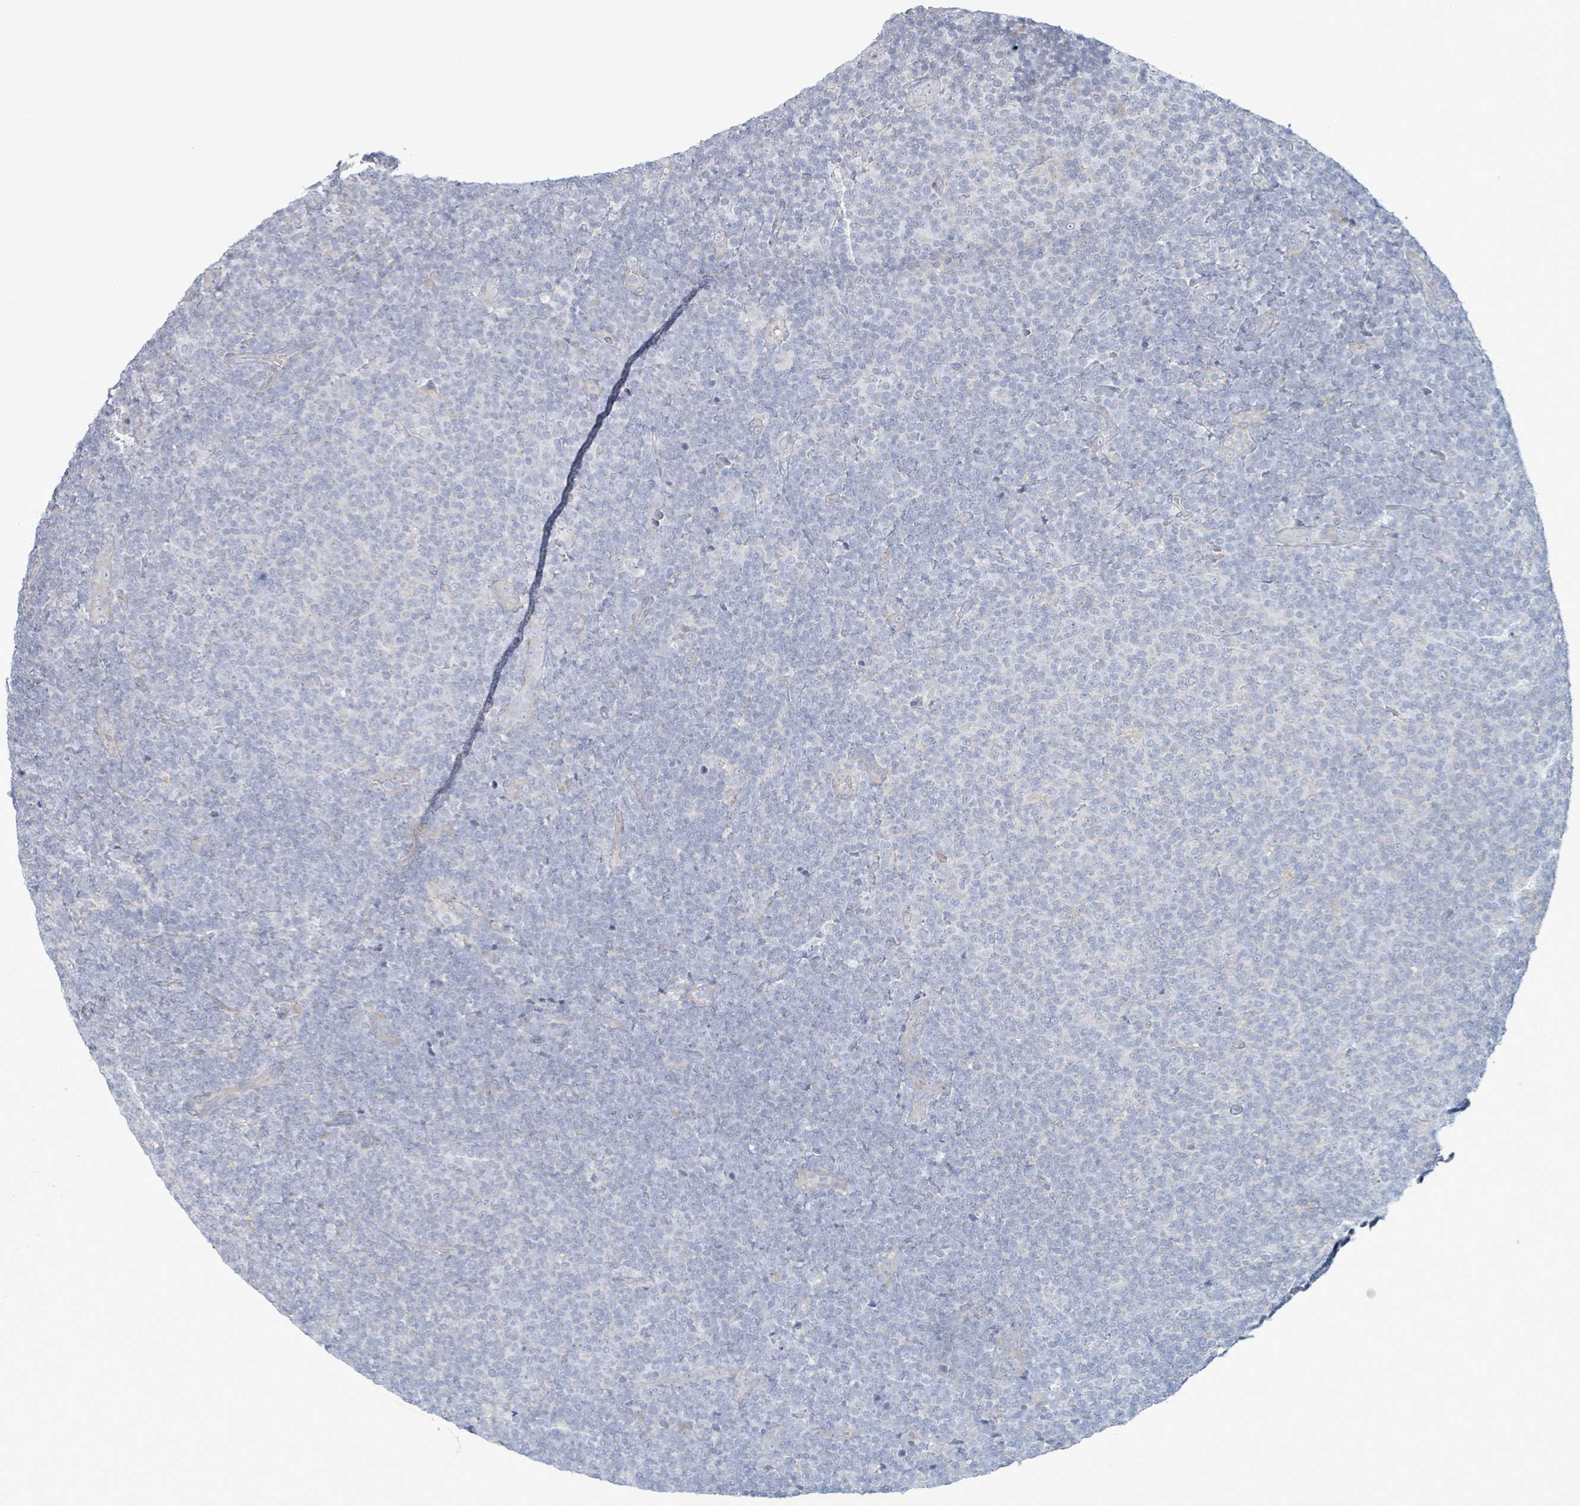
{"staining": {"intensity": "negative", "quantity": "none", "location": "none"}, "tissue": "lymphoma", "cell_type": "Tumor cells", "image_type": "cancer", "snomed": [{"axis": "morphology", "description": "Malignant lymphoma, non-Hodgkin's type, Low grade"}, {"axis": "topography", "description": "Lymph node"}], "caption": "Tumor cells show no significant staining in low-grade malignant lymphoma, non-Hodgkin's type.", "gene": "COL13A1", "patient": {"sex": "male", "age": 66}}